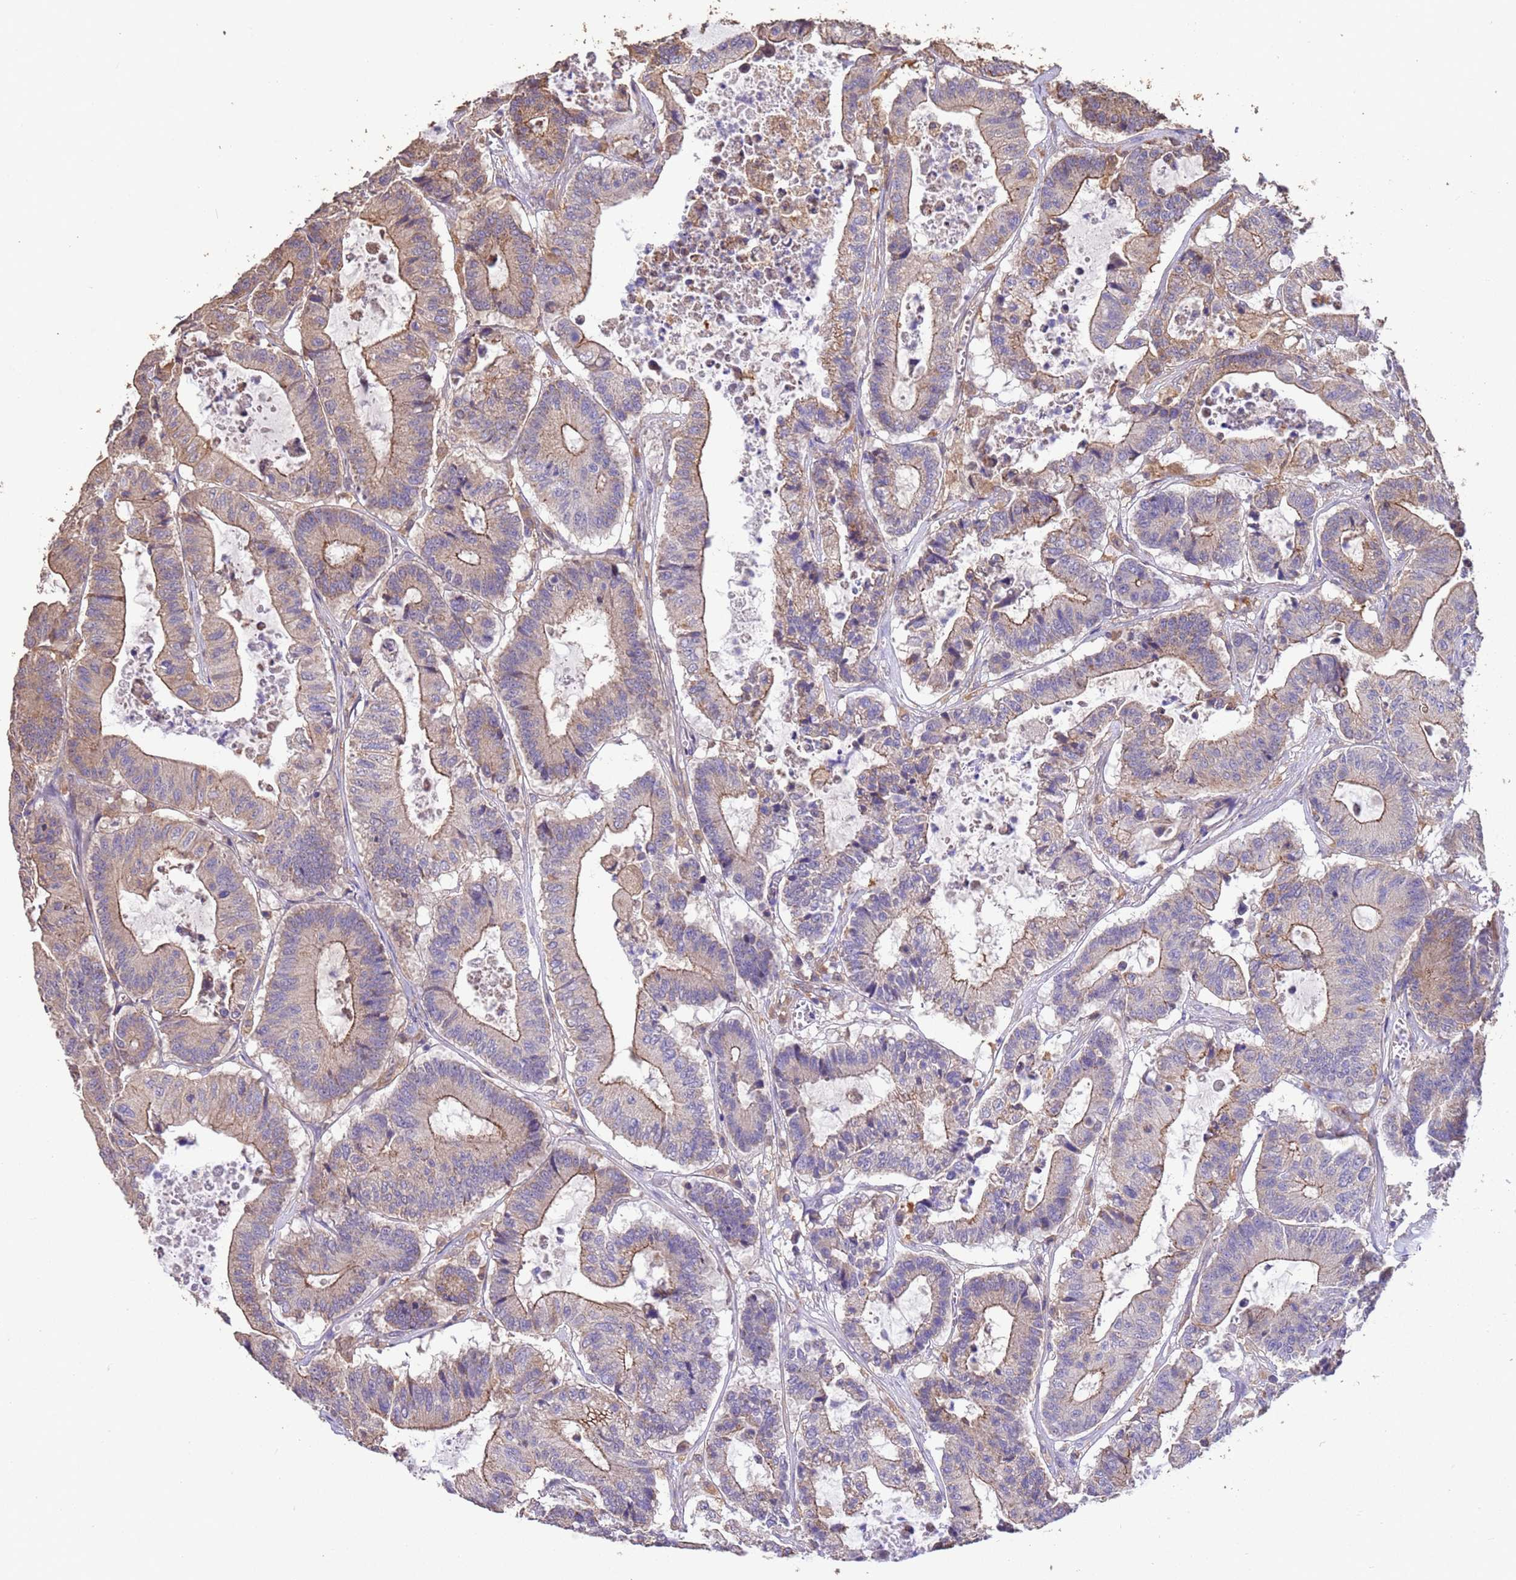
{"staining": {"intensity": "moderate", "quantity": "25%-75%", "location": "cytoplasmic/membranous"}, "tissue": "colorectal cancer", "cell_type": "Tumor cells", "image_type": "cancer", "snomed": [{"axis": "morphology", "description": "Adenocarcinoma, NOS"}, {"axis": "topography", "description": "Colon"}], "caption": "Human adenocarcinoma (colorectal) stained for a protein (brown) demonstrates moderate cytoplasmic/membranous positive positivity in about 25%-75% of tumor cells.", "gene": "NPHP1", "patient": {"sex": "female", "age": 84}}